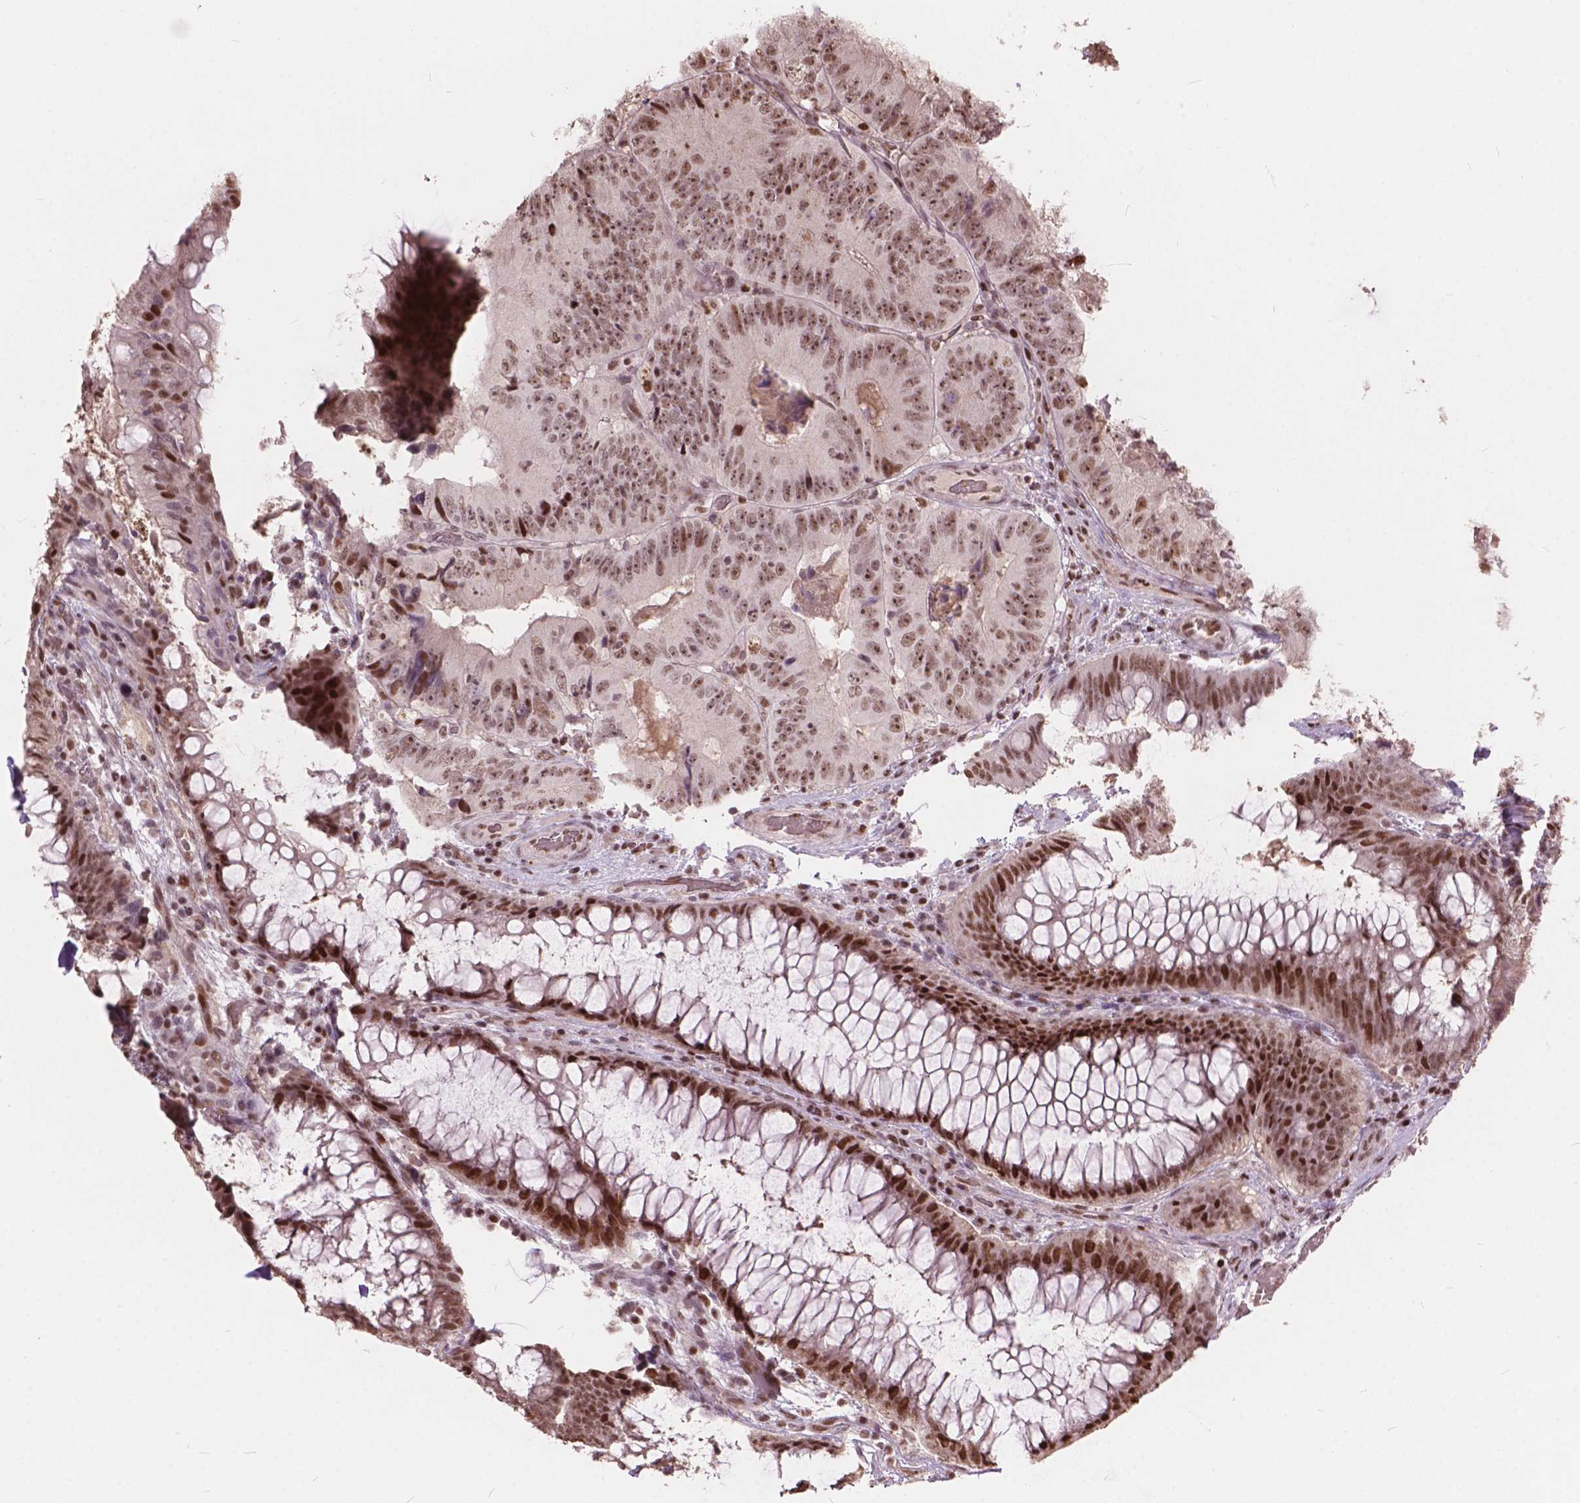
{"staining": {"intensity": "moderate", "quantity": ">75%", "location": "nuclear"}, "tissue": "colorectal cancer", "cell_type": "Tumor cells", "image_type": "cancer", "snomed": [{"axis": "morphology", "description": "Adenocarcinoma, NOS"}, {"axis": "topography", "description": "Colon"}], "caption": "Adenocarcinoma (colorectal) stained for a protein displays moderate nuclear positivity in tumor cells.", "gene": "ANP32B", "patient": {"sex": "female", "age": 86}}